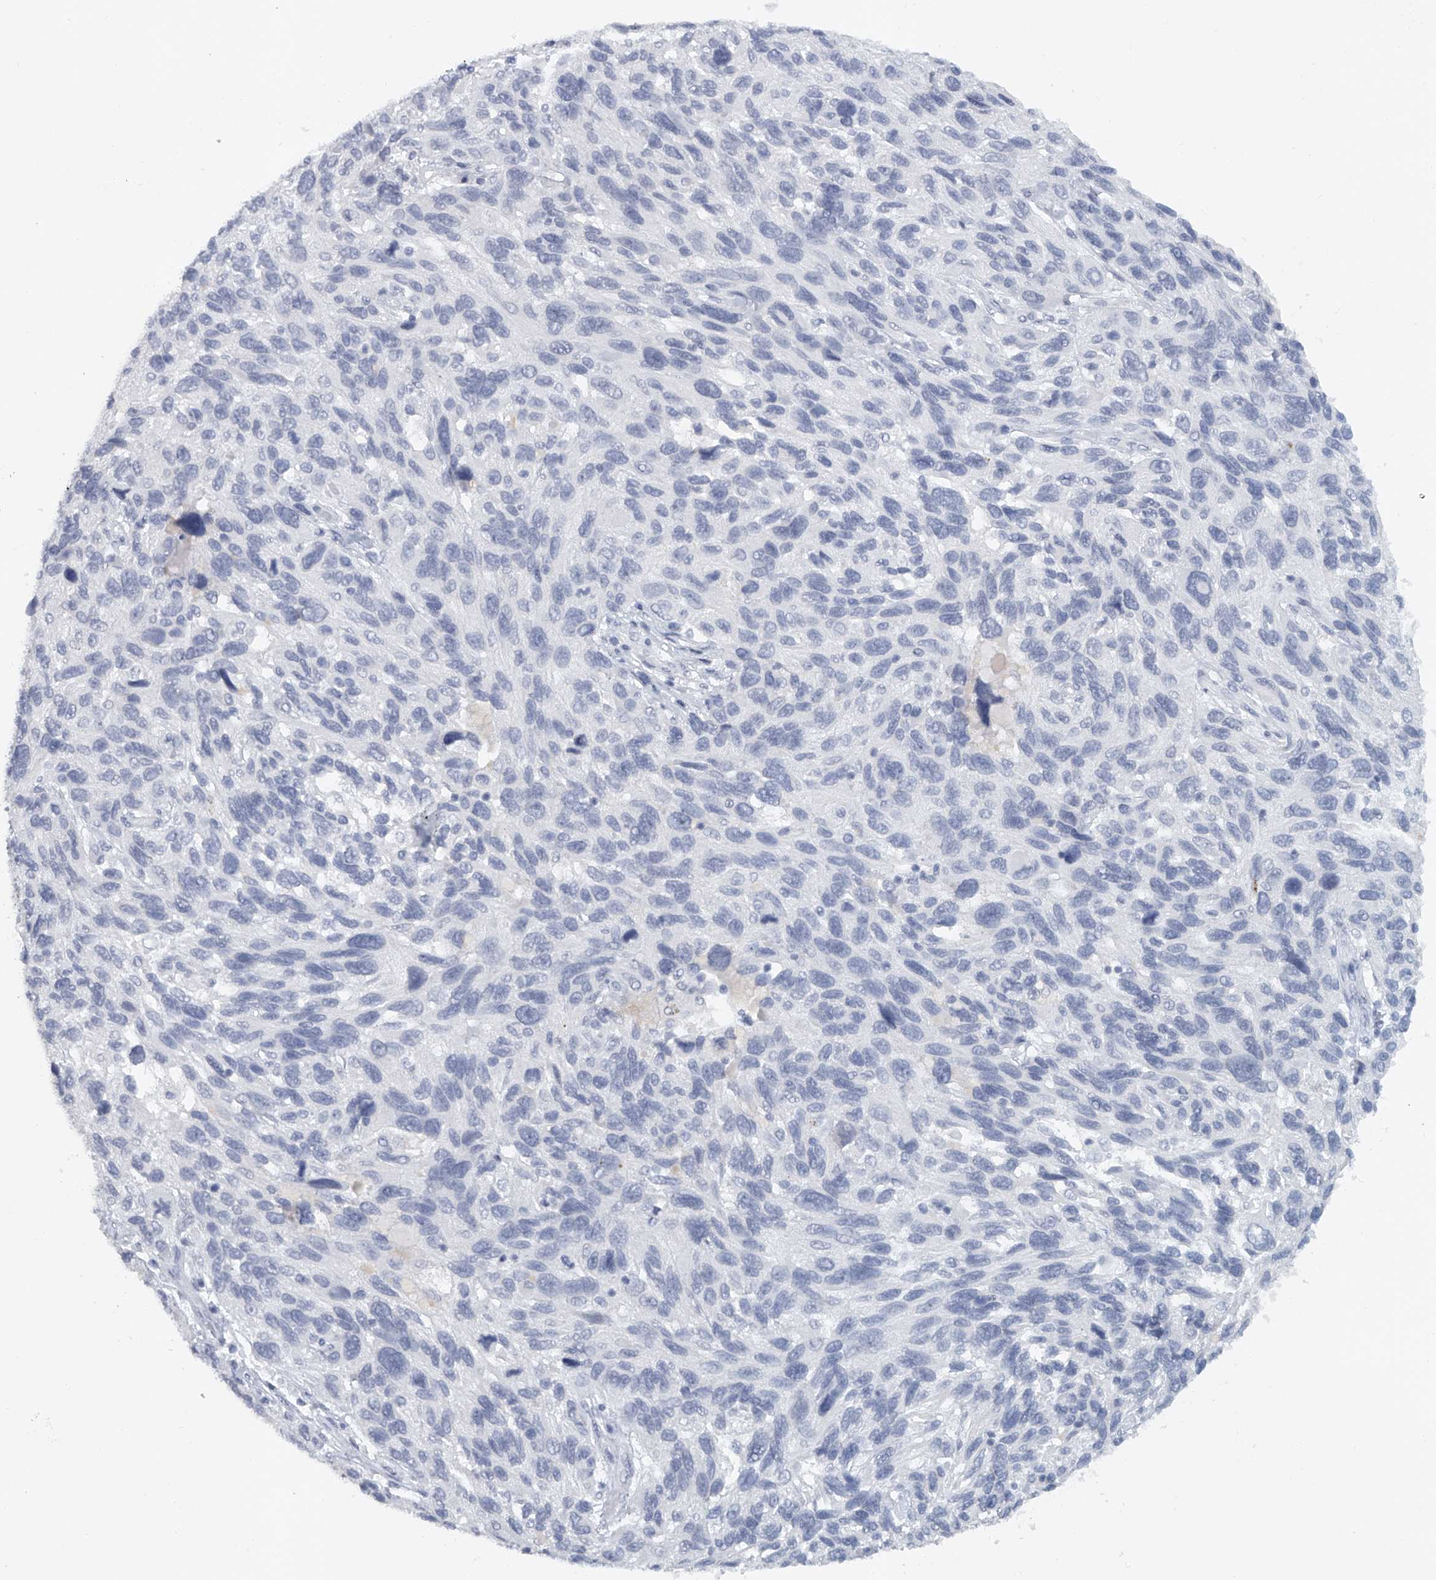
{"staining": {"intensity": "negative", "quantity": "none", "location": "none"}, "tissue": "melanoma", "cell_type": "Tumor cells", "image_type": "cancer", "snomed": [{"axis": "morphology", "description": "Malignant melanoma, NOS"}, {"axis": "topography", "description": "Skin"}], "caption": "An image of melanoma stained for a protein displays no brown staining in tumor cells. The staining was performed using DAB (3,3'-diaminobenzidine) to visualize the protein expression in brown, while the nuclei were stained in blue with hematoxylin (Magnification: 20x).", "gene": "FAT2", "patient": {"sex": "male", "age": 53}}